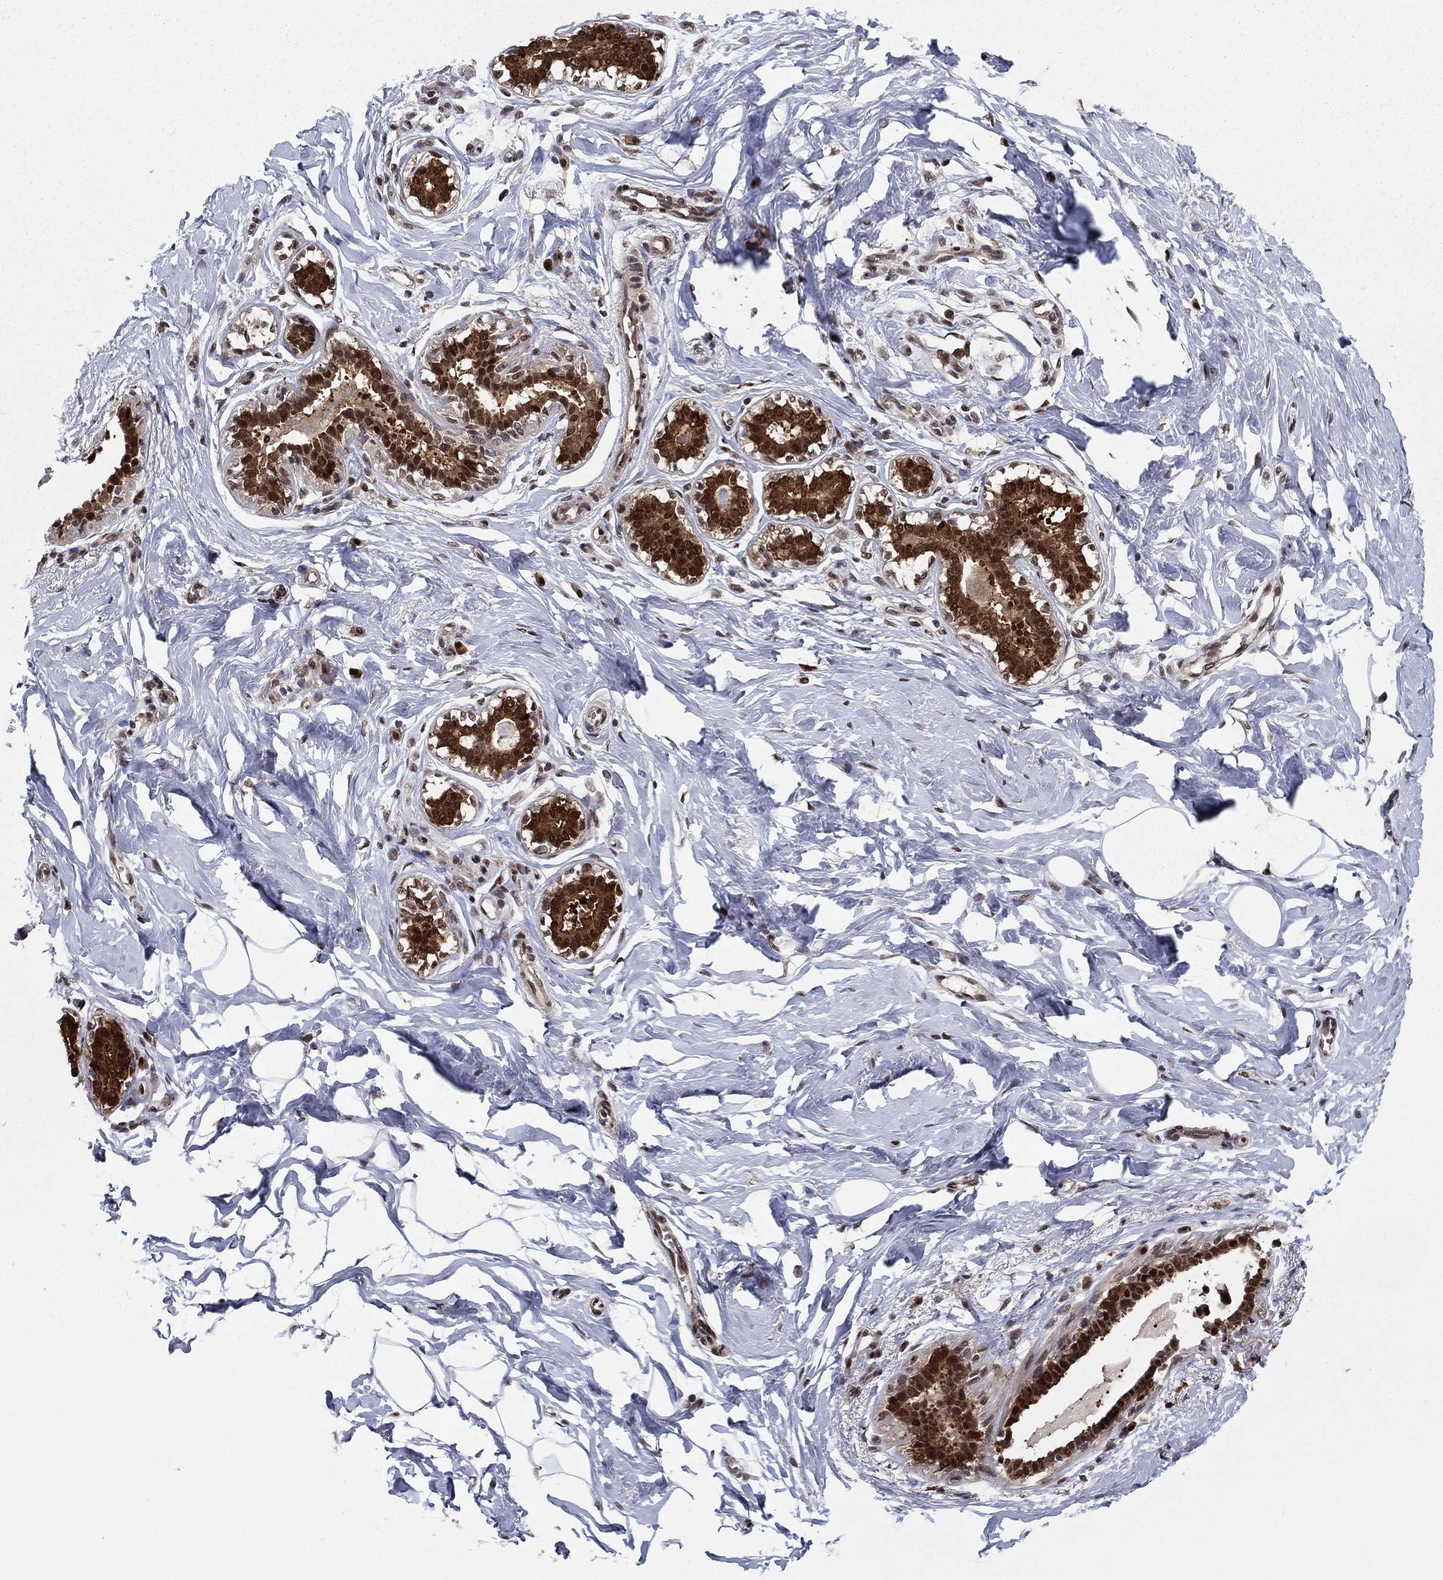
{"staining": {"intensity": "negative", "quantity": "none", "location": "none"}, "tissue": "breast", "cell_type": "Adipocytes", "image_type": "normal", "snomed": [{"axis": "morphology", "description": "Normal tissue, NOS"}, {"axis": "morphology", "description": "Lobular carcinoma, in situ"}, {"axis": "topography", "description": "Breast"}], "caption": "Protein analysis of normal breast demonstrates no significant expression in adipocytes.", "gene": "FKBP4", "patient": {"sex": "female", "age": 35}}